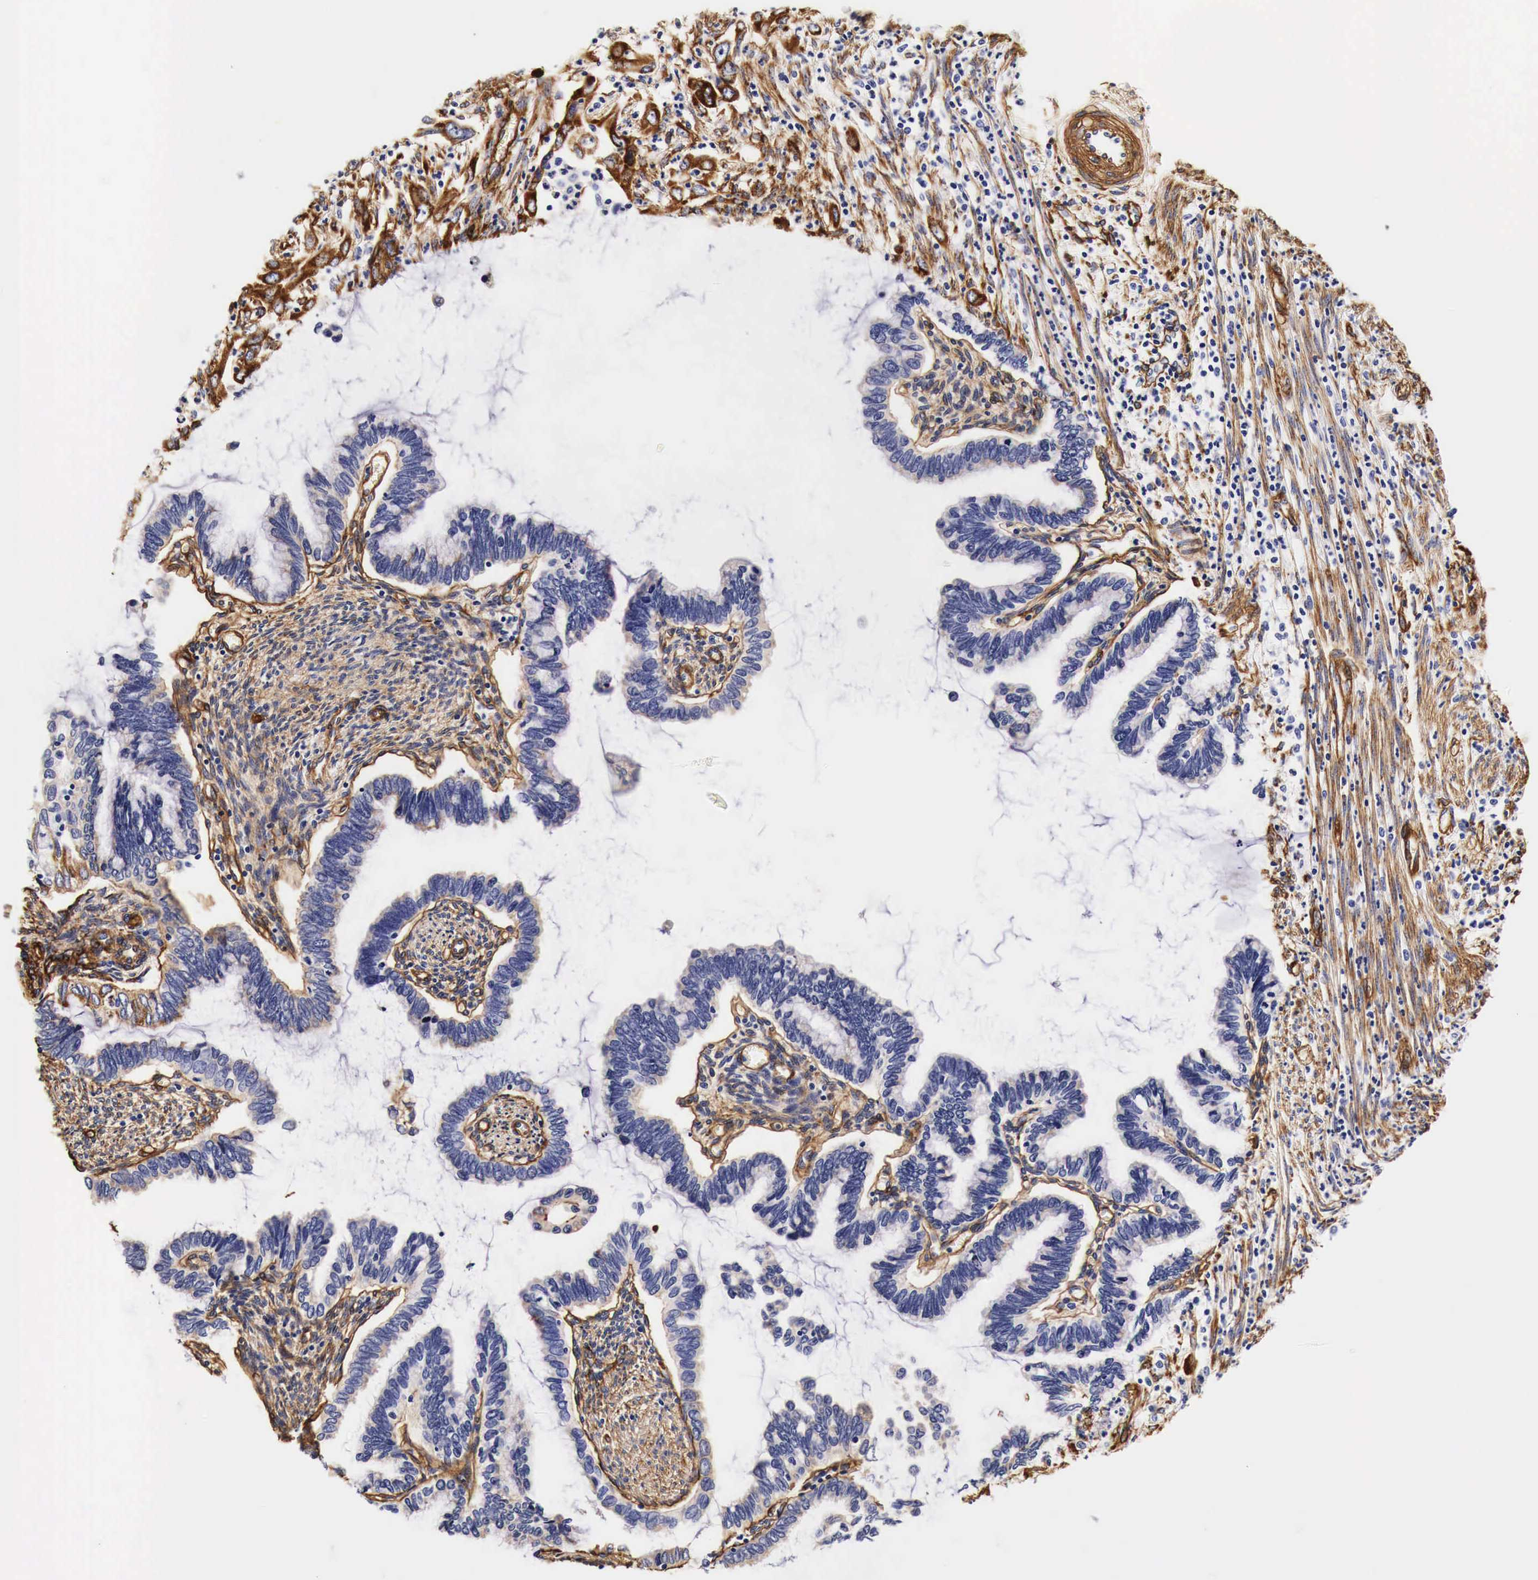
{"staining": {"intensity": "negative", "quantity": "none", "location": "none"}, "tissue": "cervical cancer", "cell_type": "Tumor cells", "image_type": "cancer", "snomed": [{"axis": "morphology", "description": "Adenocarcinoma, NOS"}, {"axis": "topography", "description": "Cervix"}], "caption": "Cervical cancer was stained to show a protein in brown. There is no significant expression in tumor cells.", "gene": "LAMB2", "patient": {"sex": "female", "age": 49}}